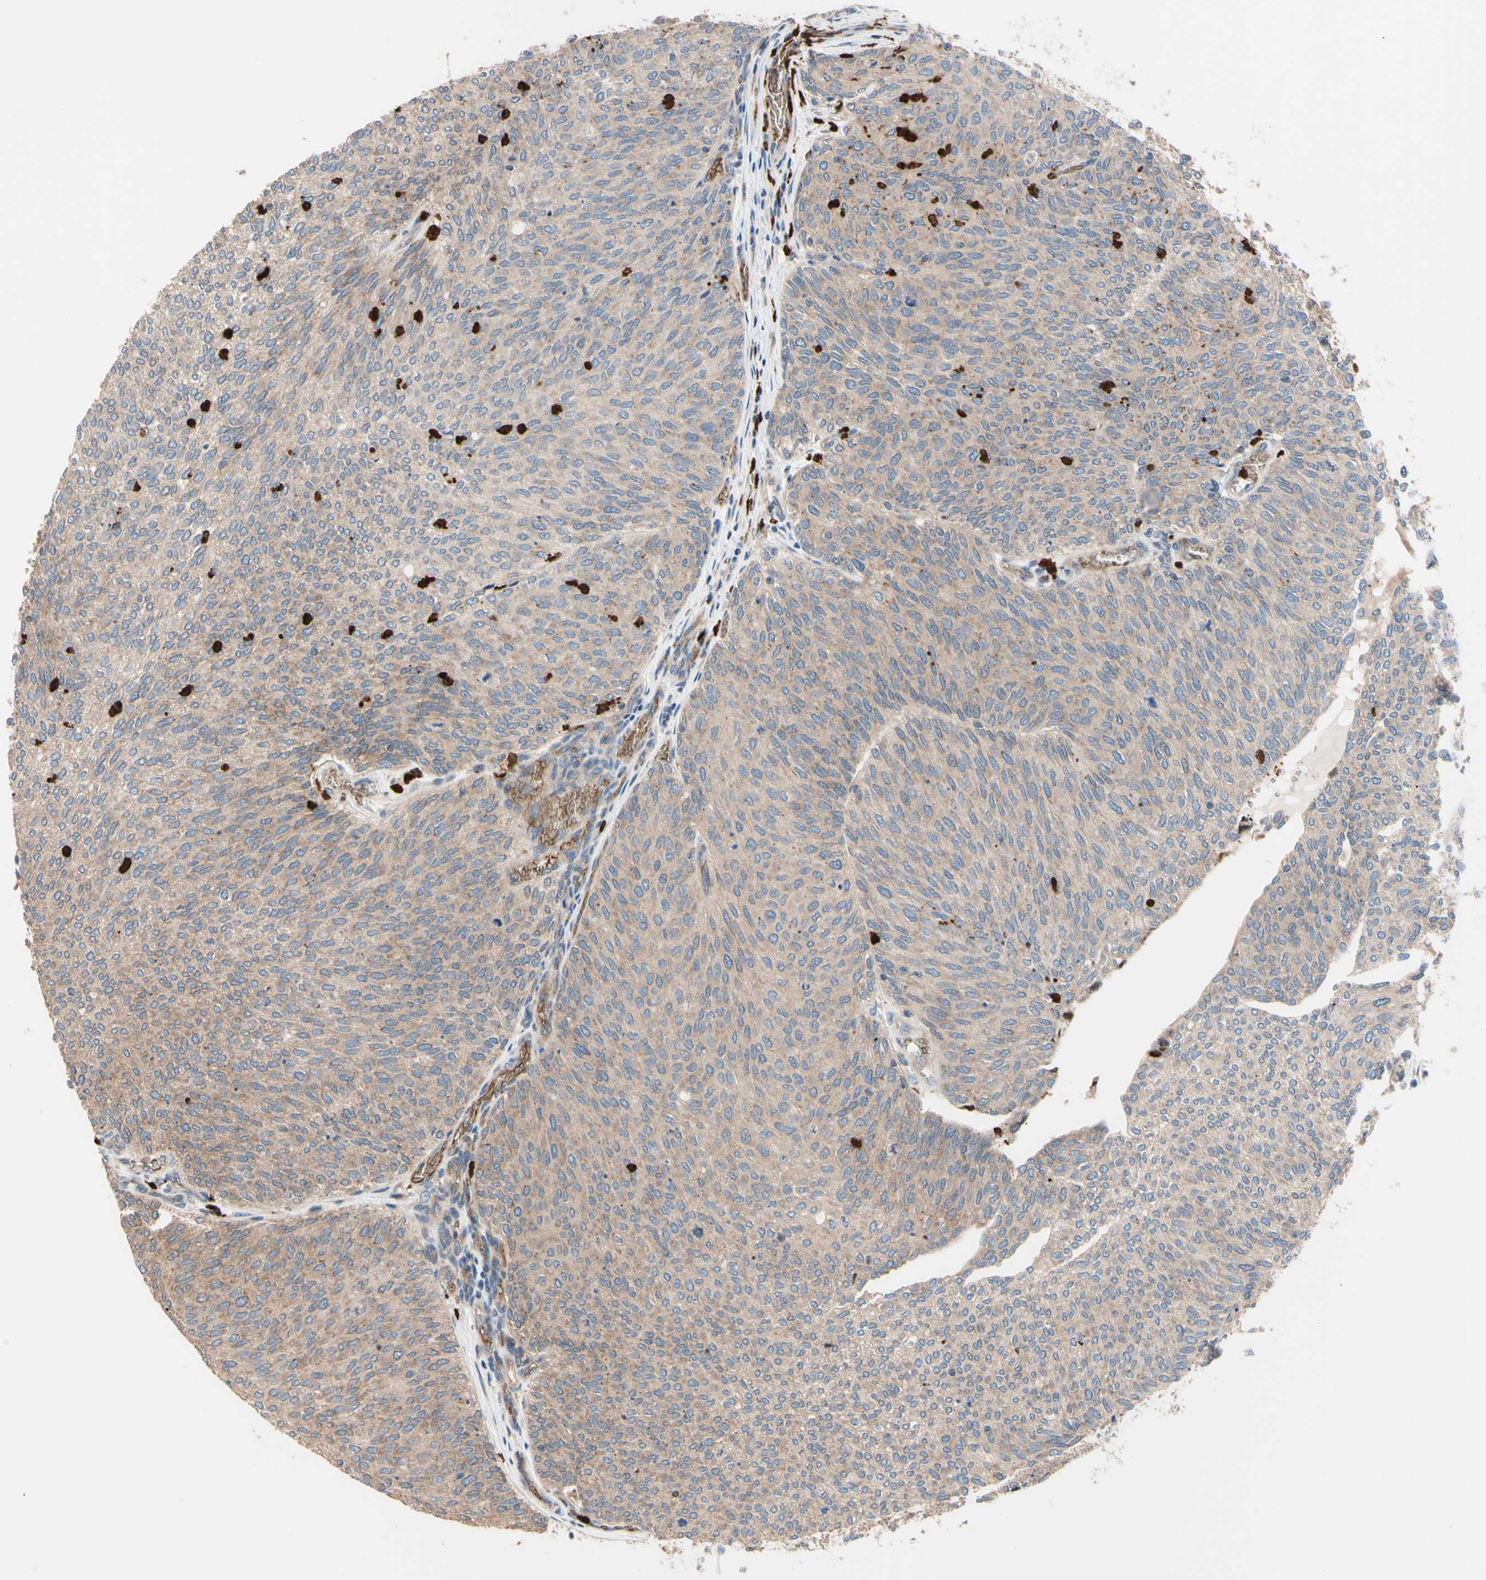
{"staining": {"intensity": "weak", "quantity": ">75%", "location": "cytoplasmic/membranous"}, "tissue": "urothelial cancer", "cell_type": "Tumor cells", "image_type": "cancer", "snomed": [{"axis": "morphology", "description": "Urothelial carcinoma, Low grade"}, {"axis": "topography", "description": "Urinary bladder"}], "caption": "Weak cytoplasmic/membranous expression is identified in about >75% of tumor cells in urothelial cancer. Immunohistochemistry (ihc) stains the protein of interest in brown and the nuclei are stained blue.", "gene": "USP9X", "patient": {"sex": "female", "age": 79}}